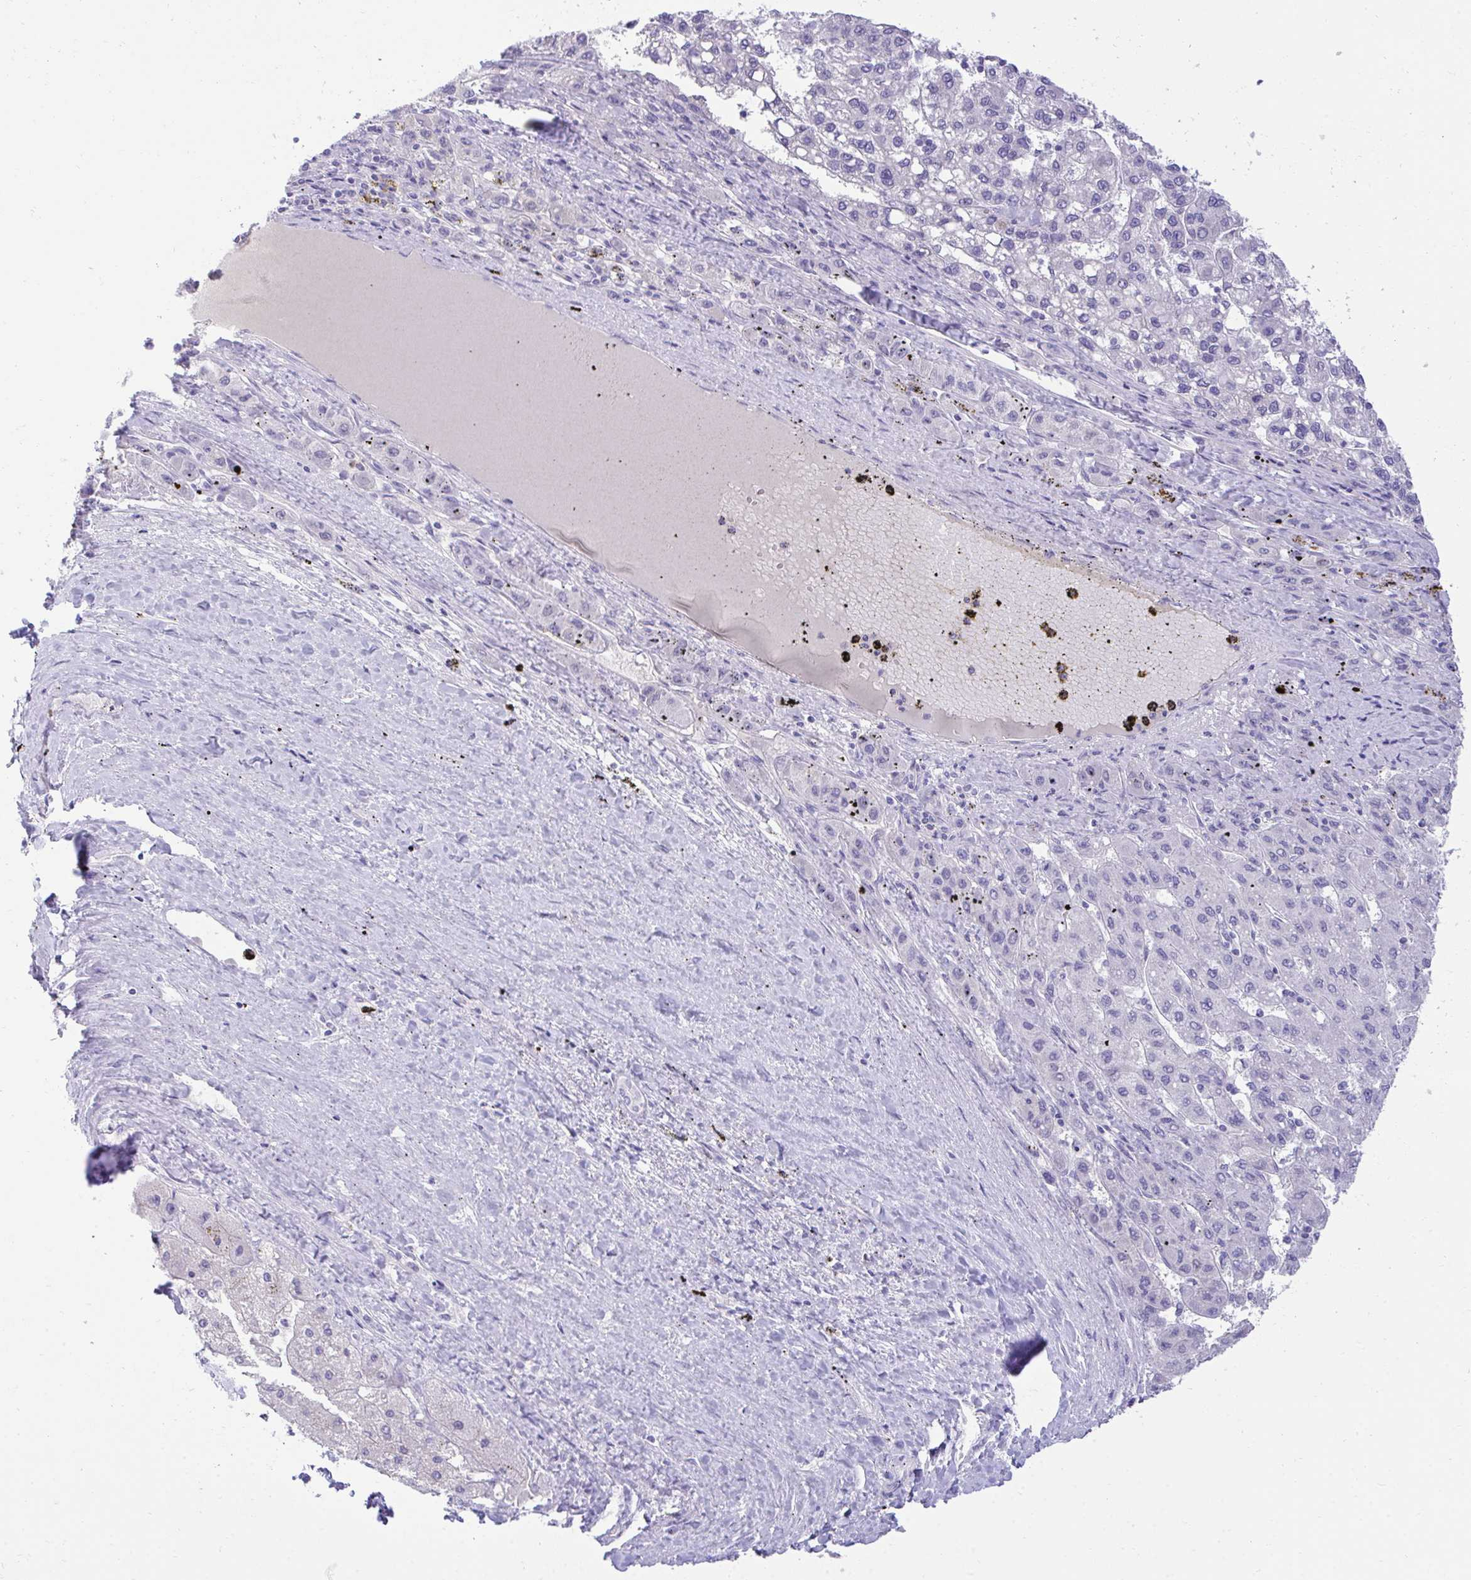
{"staining": {"intensity": "negative", "quantity": "none", "location": "none"}, "tissue": "liver cancer", "cell_type": "Tumor cells", "image_type": "cancer", "snomed": [{"axis": "morphology", "description": "Carcinoma, Hepatocellular, NOS"}, {"axis": "topography", "description": "Liver"}], "caption": "The histopathology image exhibits no staining of tumor cells in liver hepatocellular carcinoma.", "gene": "TMCO5A", "patient": {"sex": "female", "age": 82}}